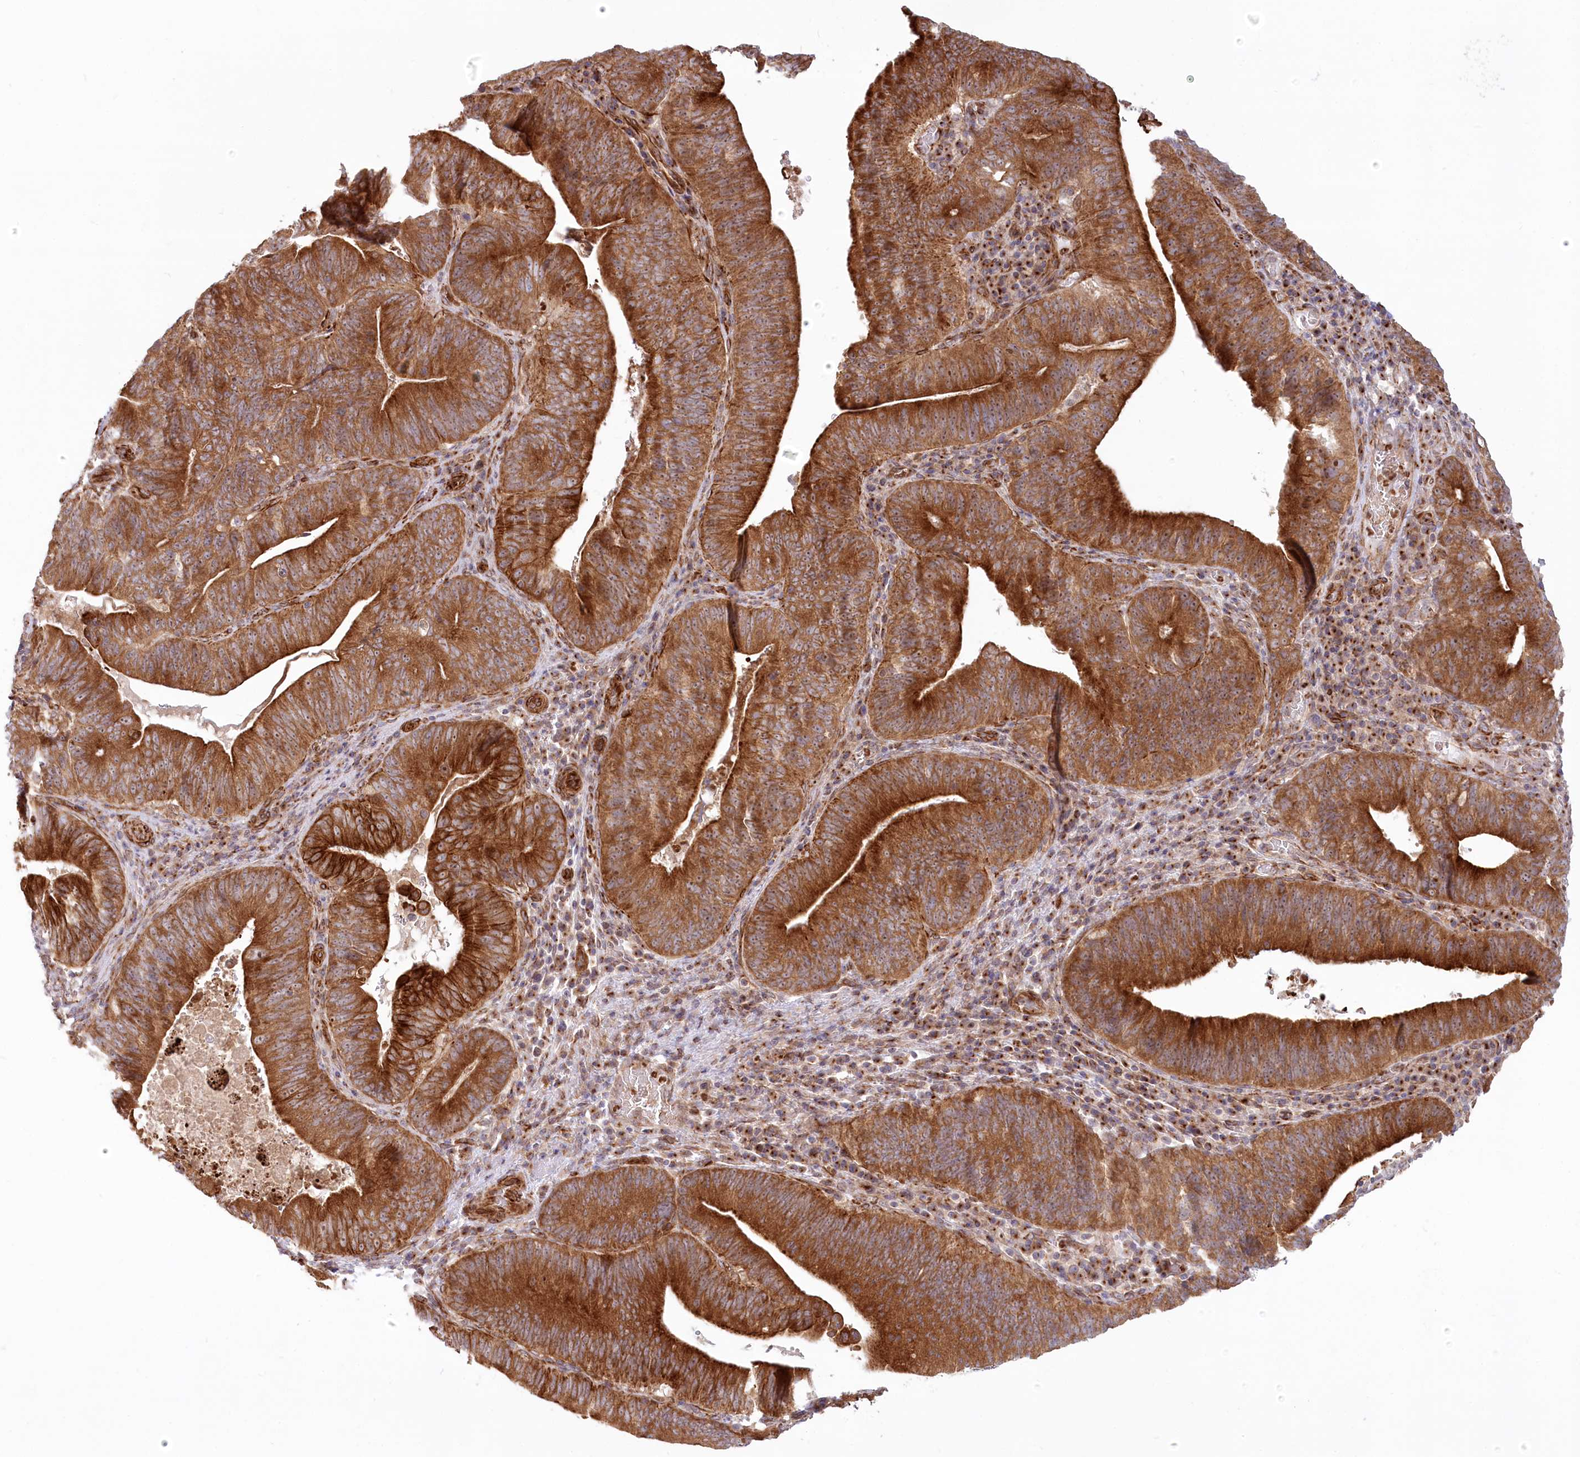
{"staining": {"intensity": "strong", "quantity": ">75%", "location": "cytoplasmic/membranous"}, "tissue": "pancreatic cancer", "cell_type": "Tumor cells", "image_type": "cancer", "snomed": [{"axis": "morphology", "description": "Adenocarcinoma, NOS"}, {"axis": "topography", "description": "Pancreas"}], "caption": "Immunohistochemistry histopathology image of human adenocarcinoma (pancreatic) stained for a protein (brown), which shows high levels of strong cytoplasmic/membranous positivity in about >75% of tumor cells.", "gene": "COMMD3", "patient": {"sex": "male", "age": 63}}